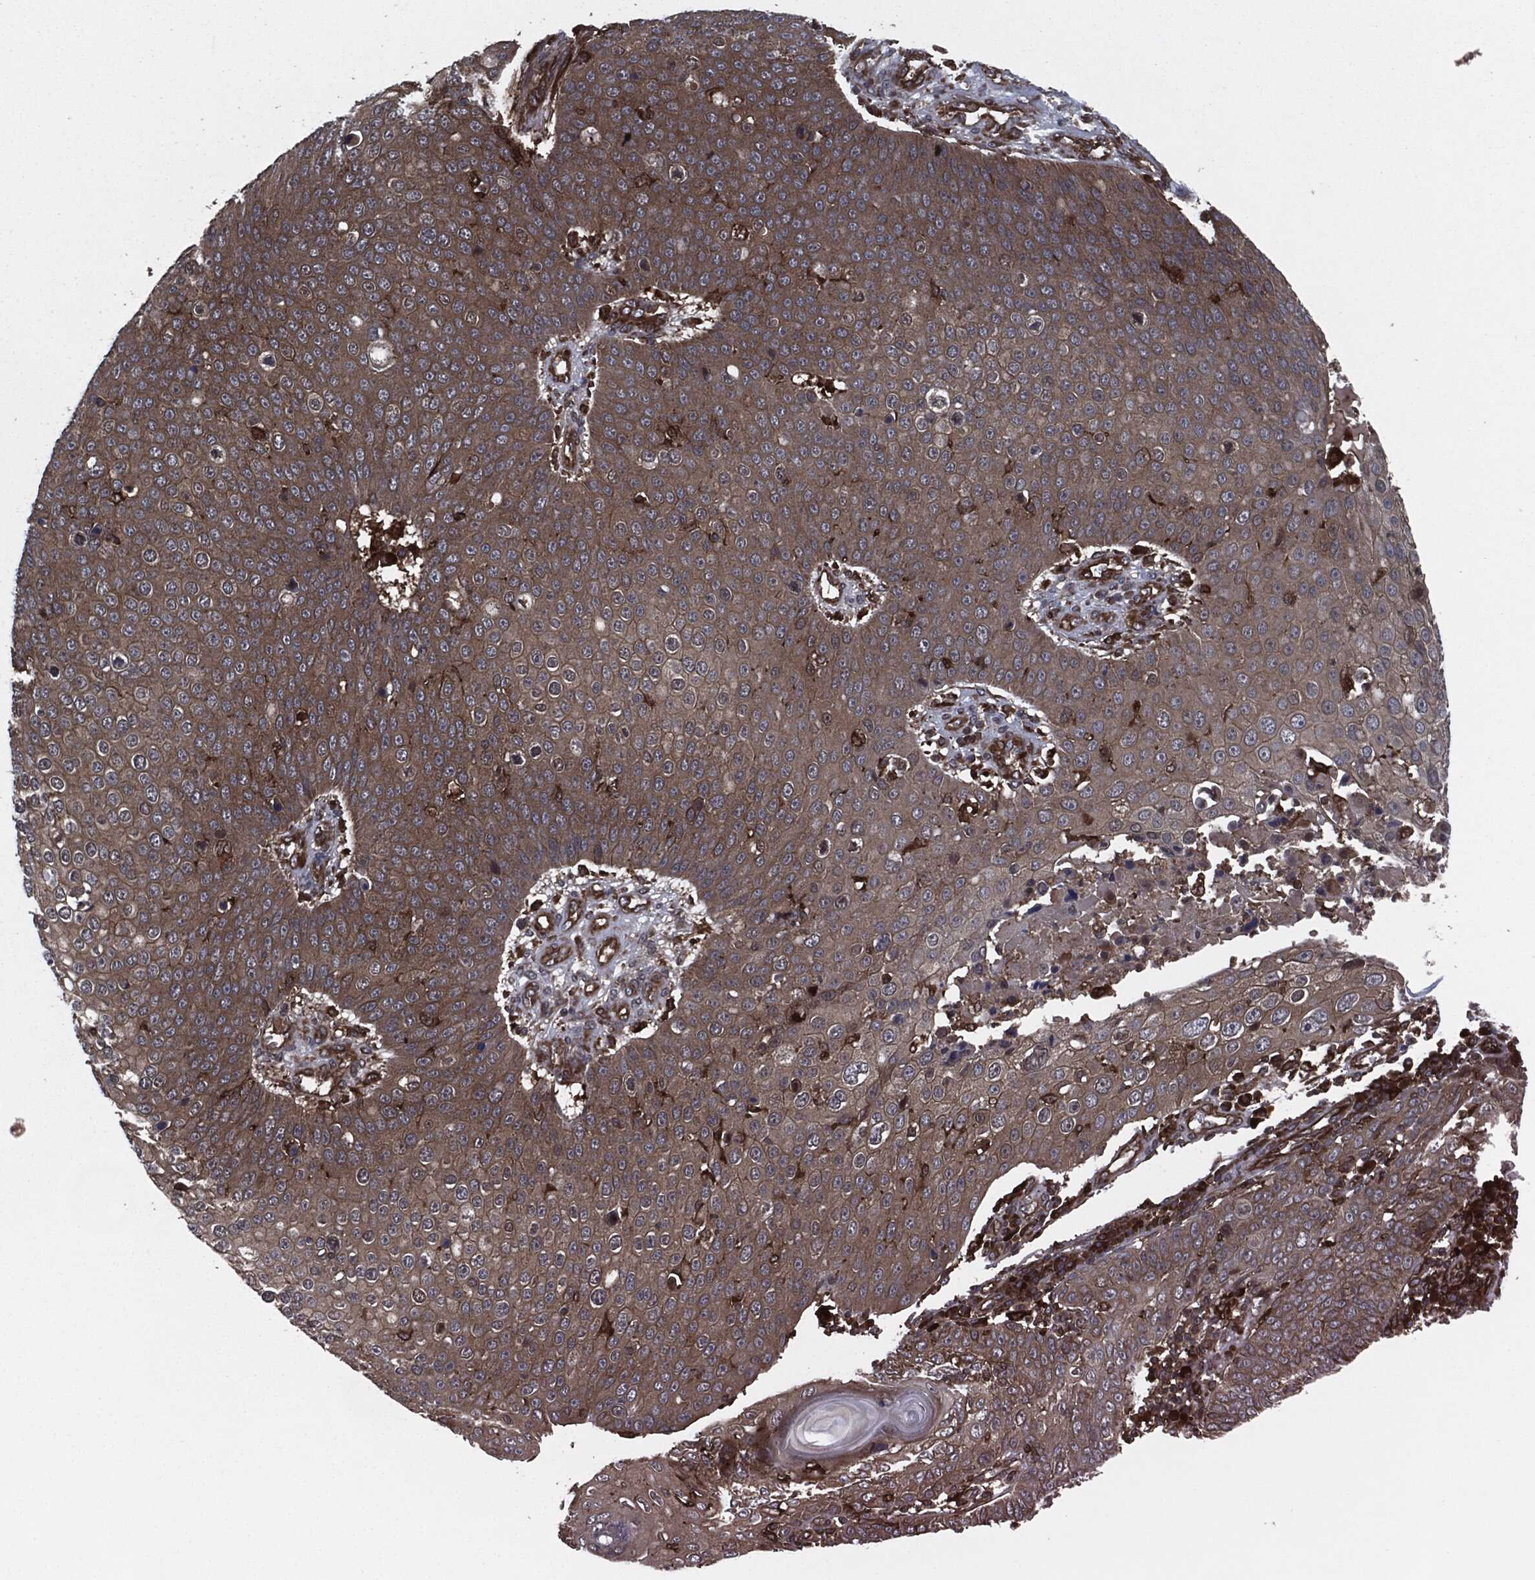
{"staining": {"intensity": "weak", "quantity": "25%-75%", "location": "cytoplasmic/membranous"}, "tissue": "skin cancer", "cell_type": "Tumor cells", "image_type": "cancer", "snomed": [{"axis": "morphology", "description": "Squamous cell carcinoma, NOS"}, {"axis": "topography", "description": "Skin"}], "caption": "IHC (DAB) staining of skin cancer (squamous cell carcinoma) displays weak cytoplasmic/membranous protein staining in approximately 25%-75% of tumor cells. The protein of interest is stained brown, and the nuclei are stained in blue (DAB (3,3'-diaminobenzidine) IHC with brightfield microscopy, high magnification).", "gene": "RAP1GDS1", "patient": {"sex": "male", "age": 71}}